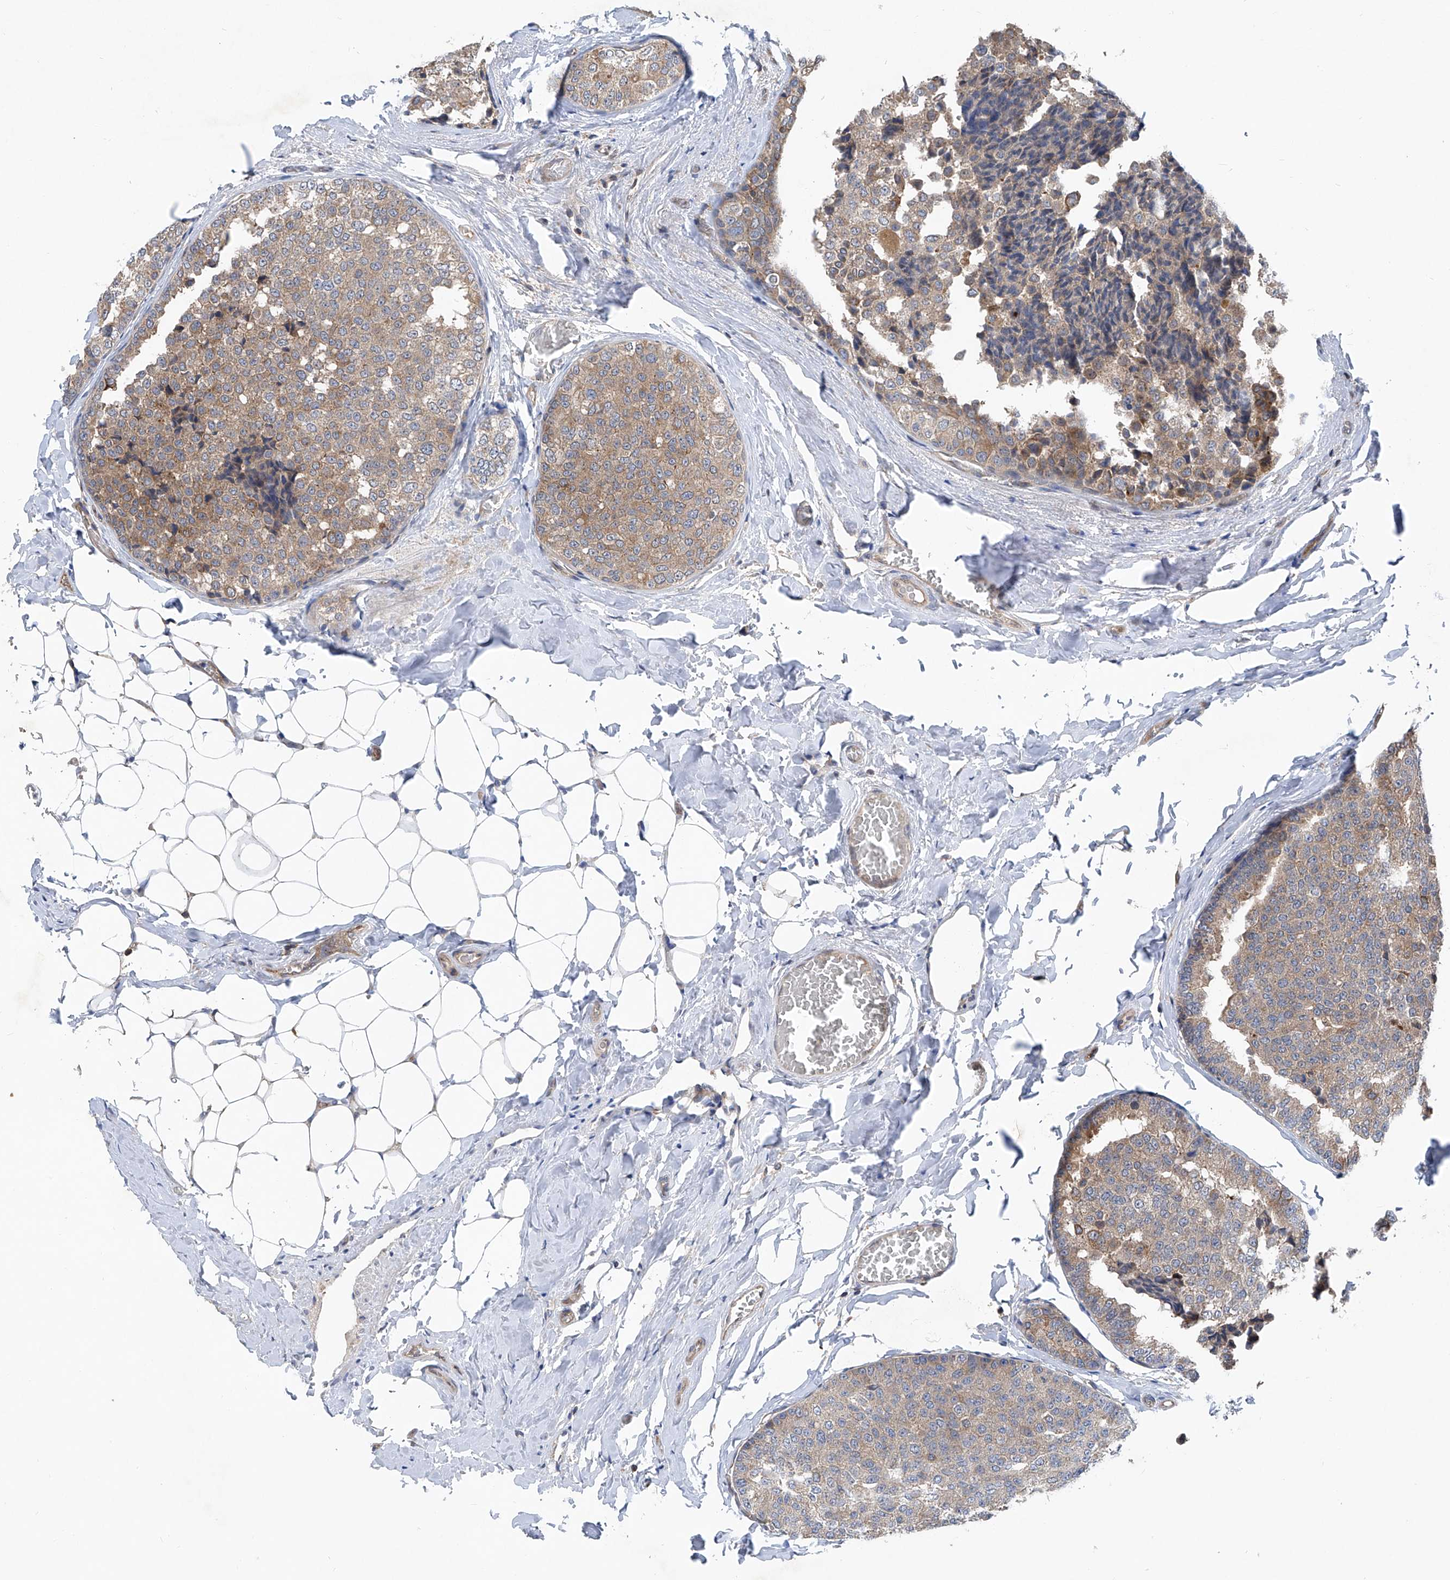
{"staining": {"intensity": "moderate", "quantity": ">75%", "location": "cytoplasmic/membranous"}, "tissue": "breast cancer", "cell_type": "Tumor cells", "image_type": "cancer", "snomed": [{"axis": "morphology", "description": "Normal tissue, NOS"}, {"axis": "morphology", "description": "Duct carcinoma"}, {"axis": "topography", "description": "Breast"}], "caption": "IHC histopathology image of human infiltrating ductal carcinoma (breast) stained for a protein (brown), which displays medium levels of moderate cytoplasmic/membranous expression in approximately >75% of tumor cells.", "gene": "TRIM38", "patient": {"sex": "female", "age": 43}}